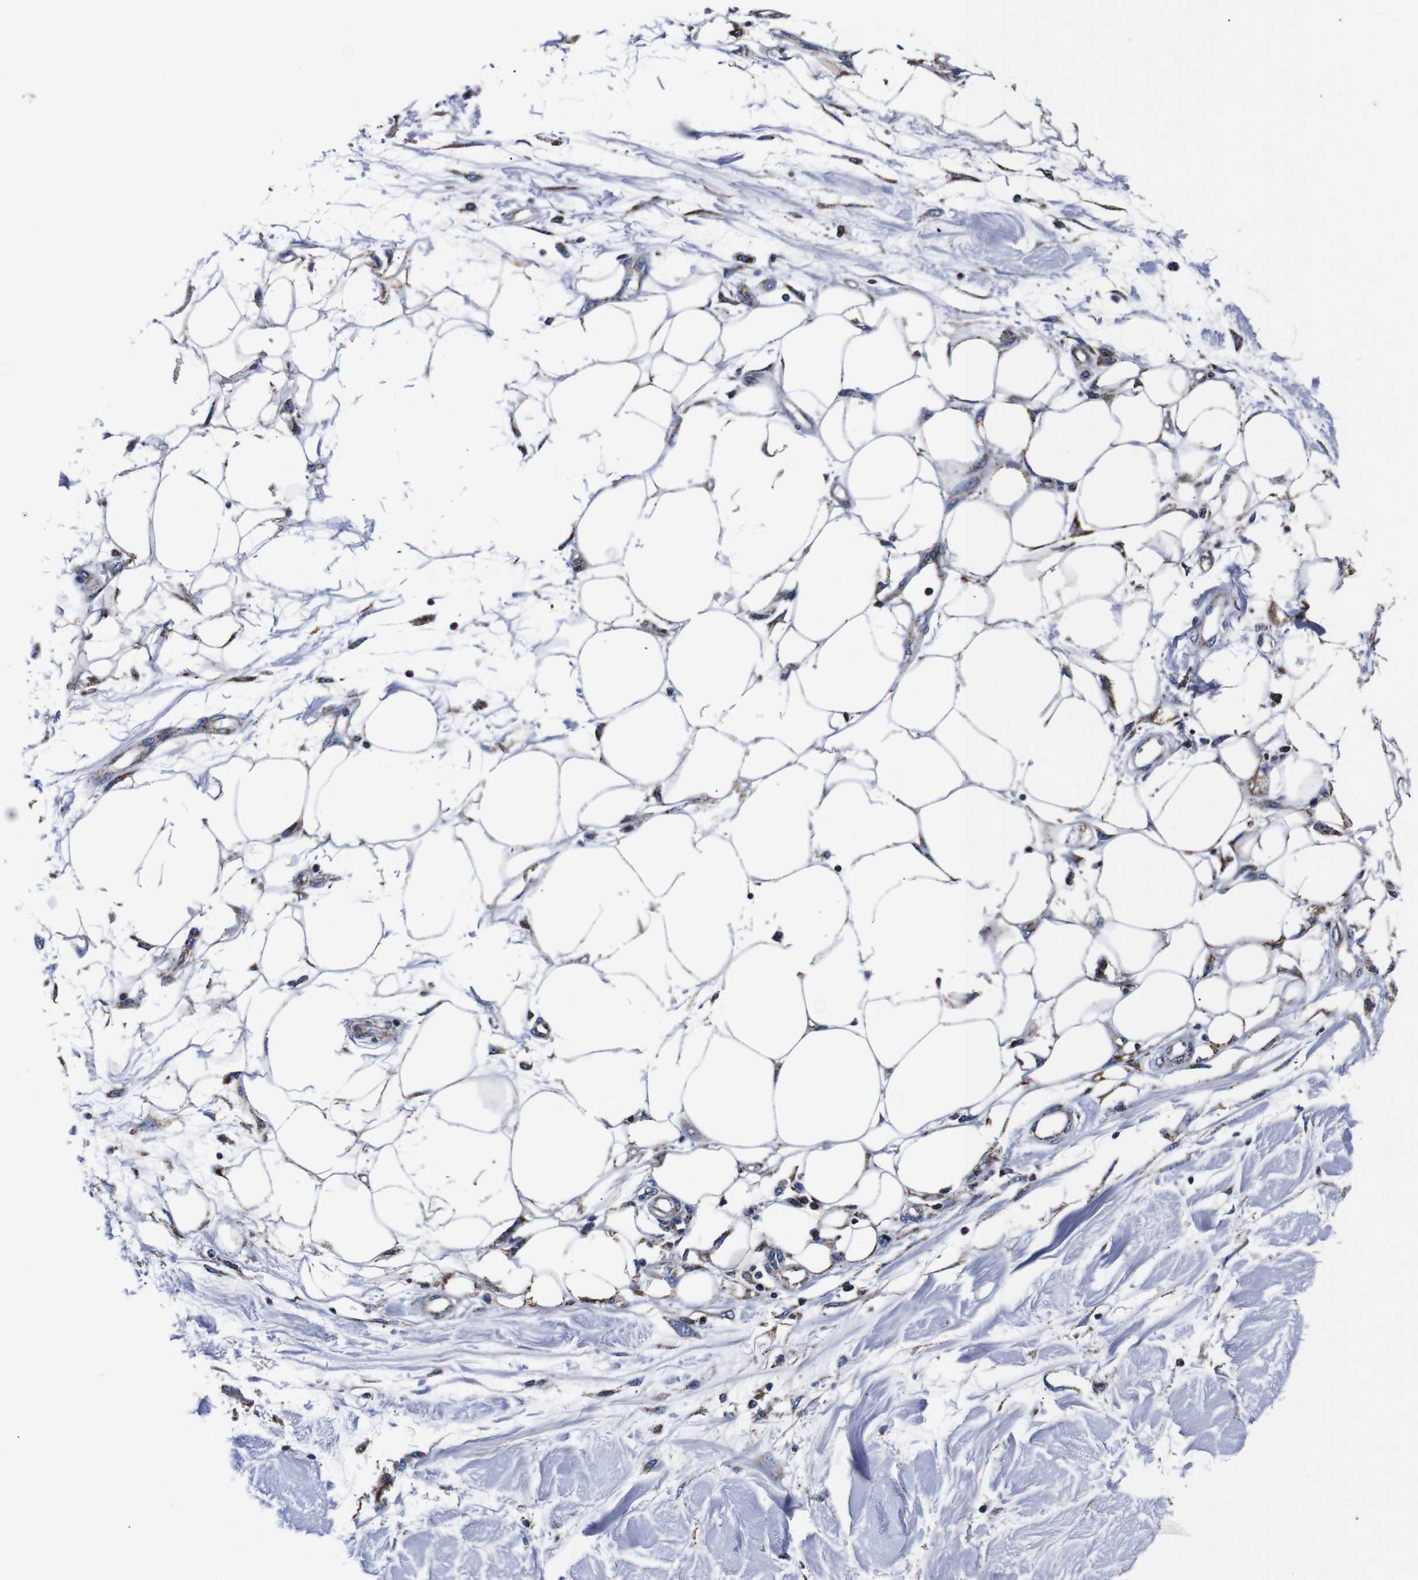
{"staining": {"intensity": "weak", "quantity": "25%-75%", "location": "cytoplasmic/membranous"}, "tissue": "adipose tissue", "cell_type": "Adipocytes", "image_type": "normal", "snomed": [{"axis": "morphology", "description": "Normal tissue, NOS"}, {"axis": "morphology", "description": "Squamous cell carcinoma, NOS"}, {"axis": "topography", "description": "Skin"}, {"axis": "topography", "description": "Peripheral nerve tissue"}], "caption": "Weak cytoplasmic/membranous protein staining is present in approximately 25%-75% of adipocytes in adipose tissue. (DAB (3,3'-diaminobenzidine) IHC with brightfield microscopy, high magnification).", "gene": "FKBP9", "patient": {"sex": "male", "age": 83}}